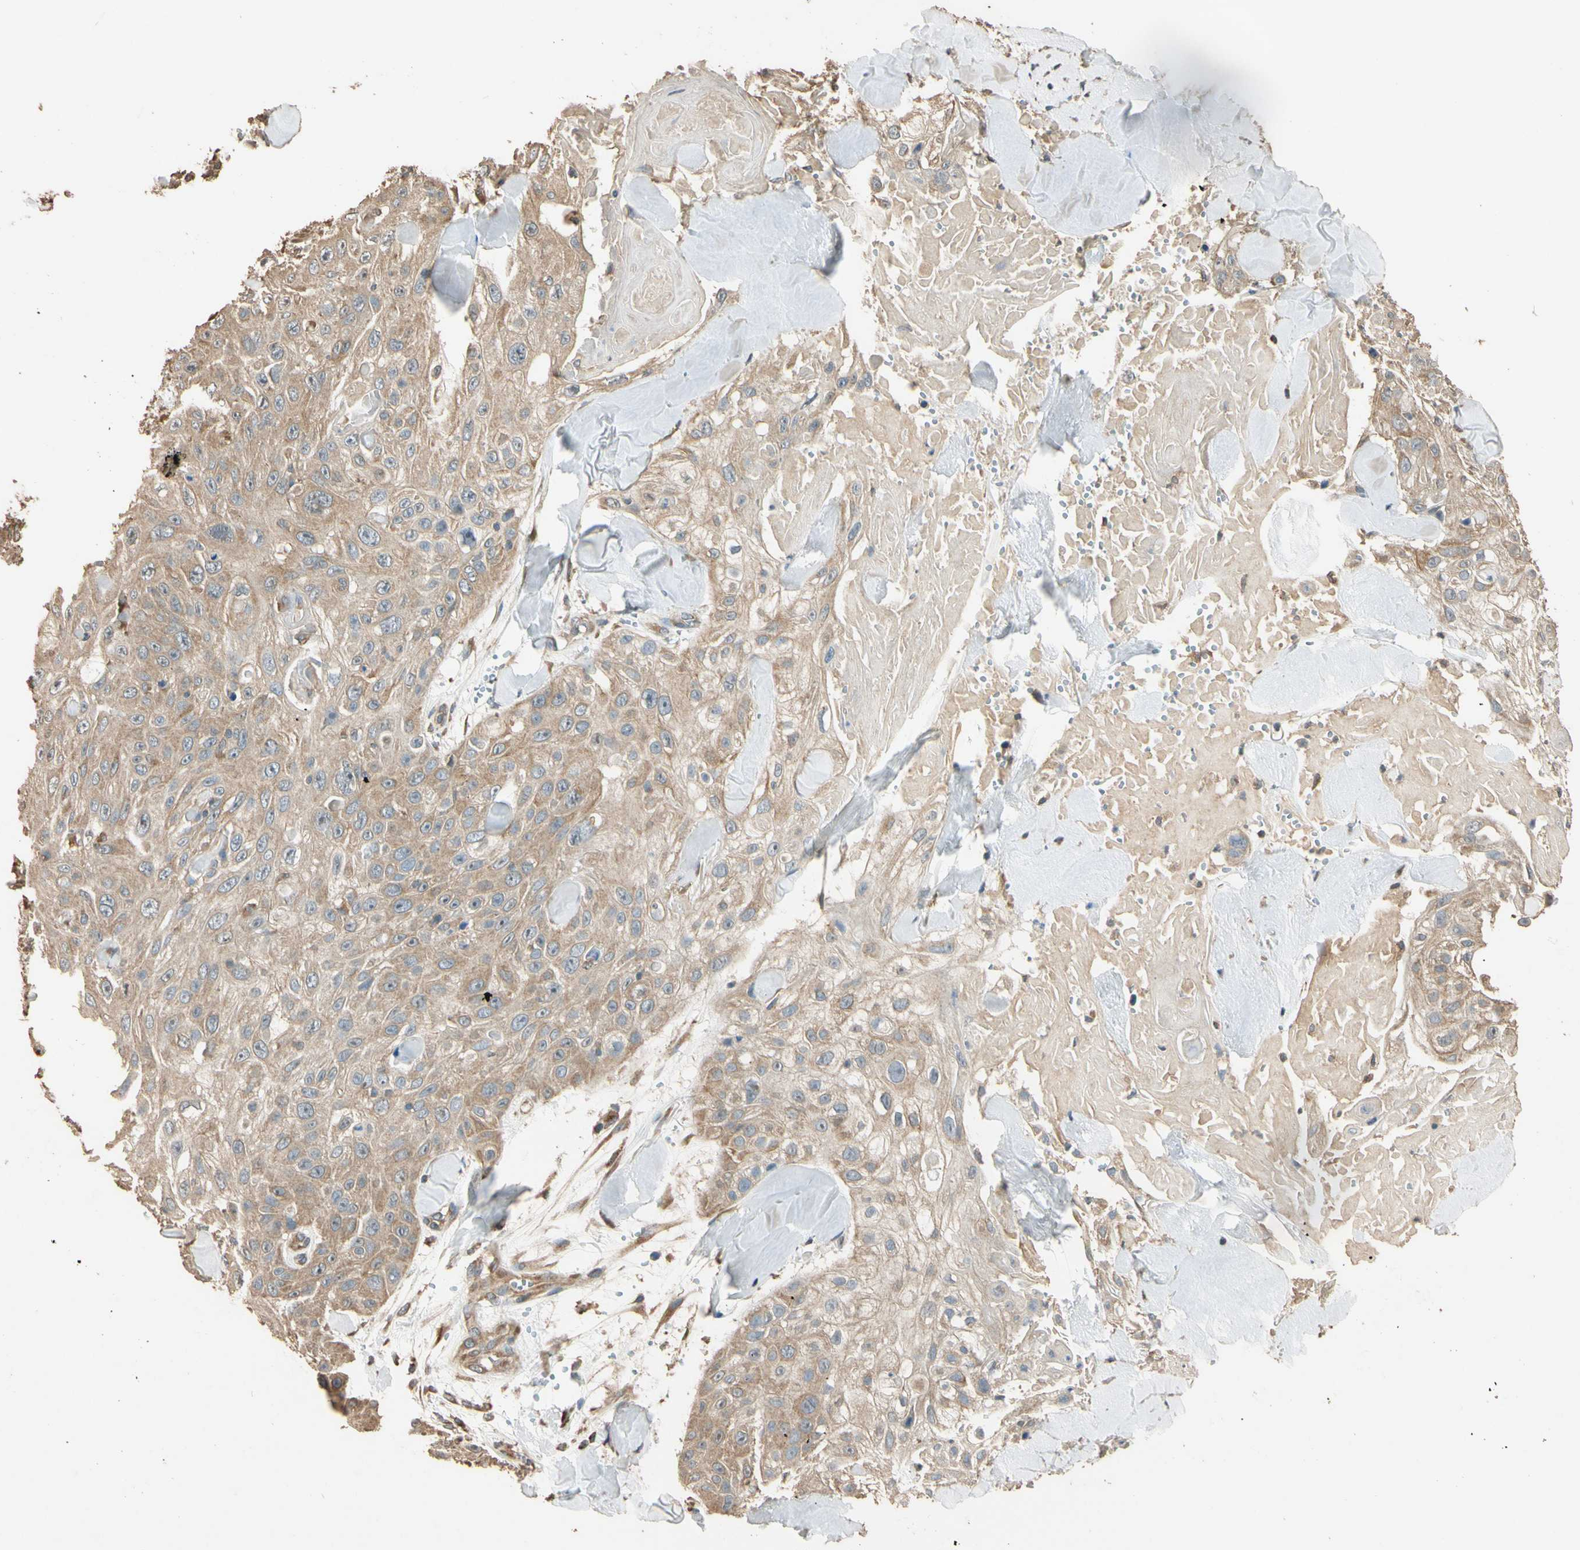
{"staining": {"intensity": "moderate", "quantity": ">75%", "location": "cytoplasmic/membranous"}, "tissue": "skin cancer", "cell_type": "Tumor cells", "image_type": "cancer", "snomed": [{"axis": "morphology", "description": "Squamous cell carcinoma, NOS"}, {"axis": "topography", "description": "Skin"}], "caption": "Moderate cytoplasmic/membranous positivity is present in about >75% of tumor cells in skin cancer (squamous cell carcinoma). (DAB IHC, brown staining for protein, blue staining for nuclei).", "gene": "STX18", "patient": {"sex": "male", "age": 86}}